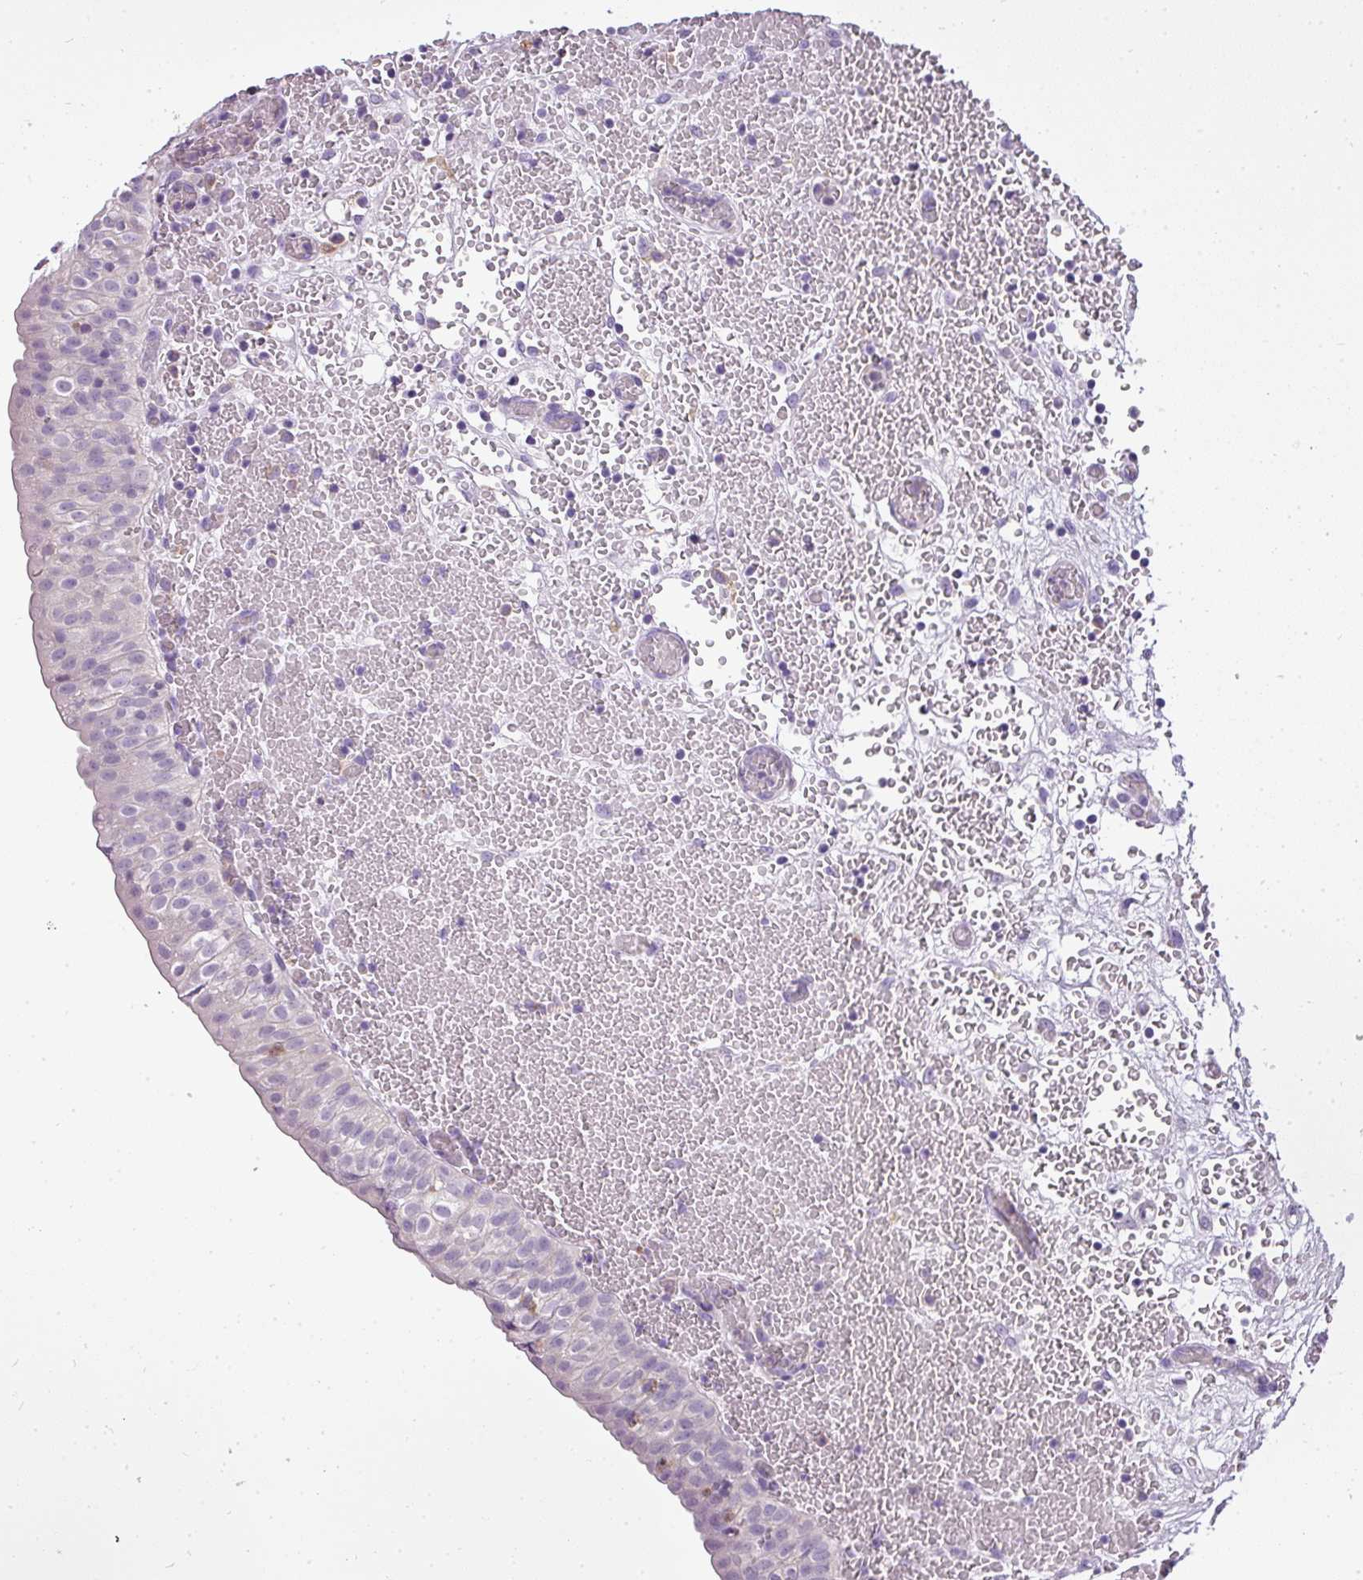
{"staining": {"intensity": "negative", "quantity": "none", "location": "none"}, "tissue": "urinary bladder", "cell_type": "Urothelial cells", "image_type": "normal", "snomed": [{"axis": "morphology", "description": "Normal tissue, NOS"}, {"axis": "topography", "description": "Urinary bladder"}], "caption": "Immunohistochemistry micrograph of unremarkable urinary bladder: human urinary bladder stained with DAB reveals no significant protein positivity in urothelial cells.", "gene": "ATP6V1D", "patient": {"sex": "male", "age": 55}}